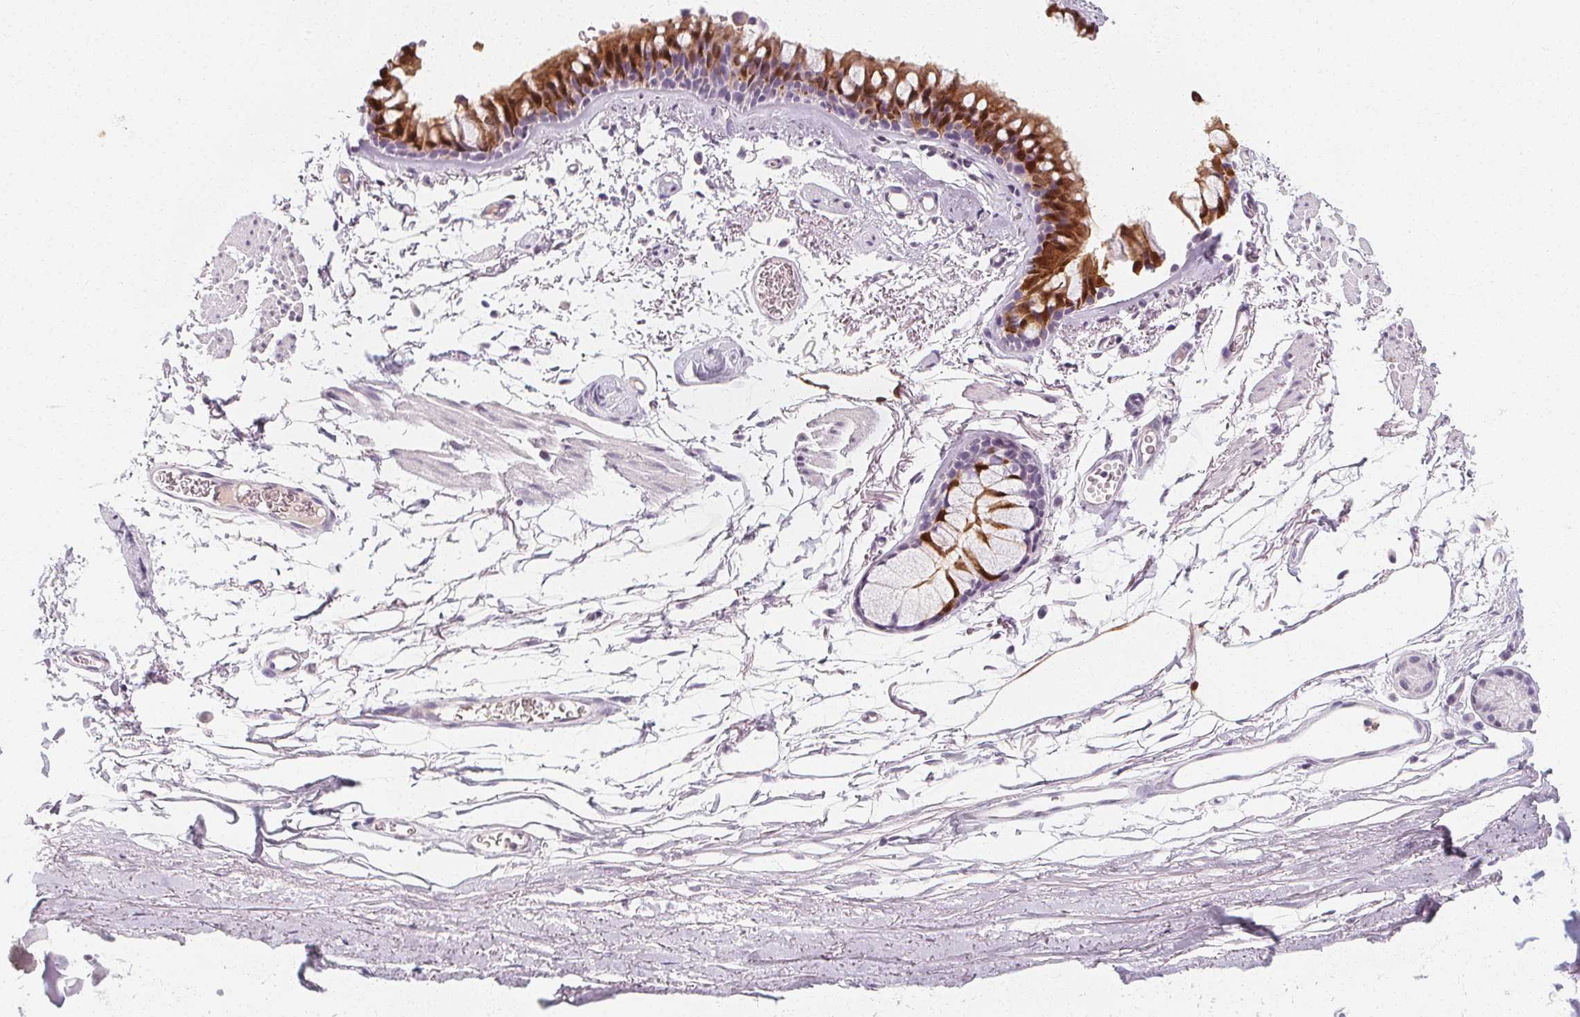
{"staining": {"intensity": "moderate", "quantity": "<25%", "location": "nuclear"}, "tissue": "adipose tissue", "cell_type": "Adipocytes", "image_type": "normal", "snomed": [{"axis": "morphology", "description": "Normal tissue, NOS"}, {"axis": "topography", "description": "Cartilage tissue"}, {"axis": "topography", "description": "Bronchus"}], "caption": "This photomicrograph exhibits normal adipose tissue stained with immunohistochemistry (IHC) to label a protein in brown. The nuclear of adipocytes show moderate positivity for the protein. Nuclei are counter-stained blue.", "gene": "DBX2", "patient": {"sex": "female", "age": 79}}